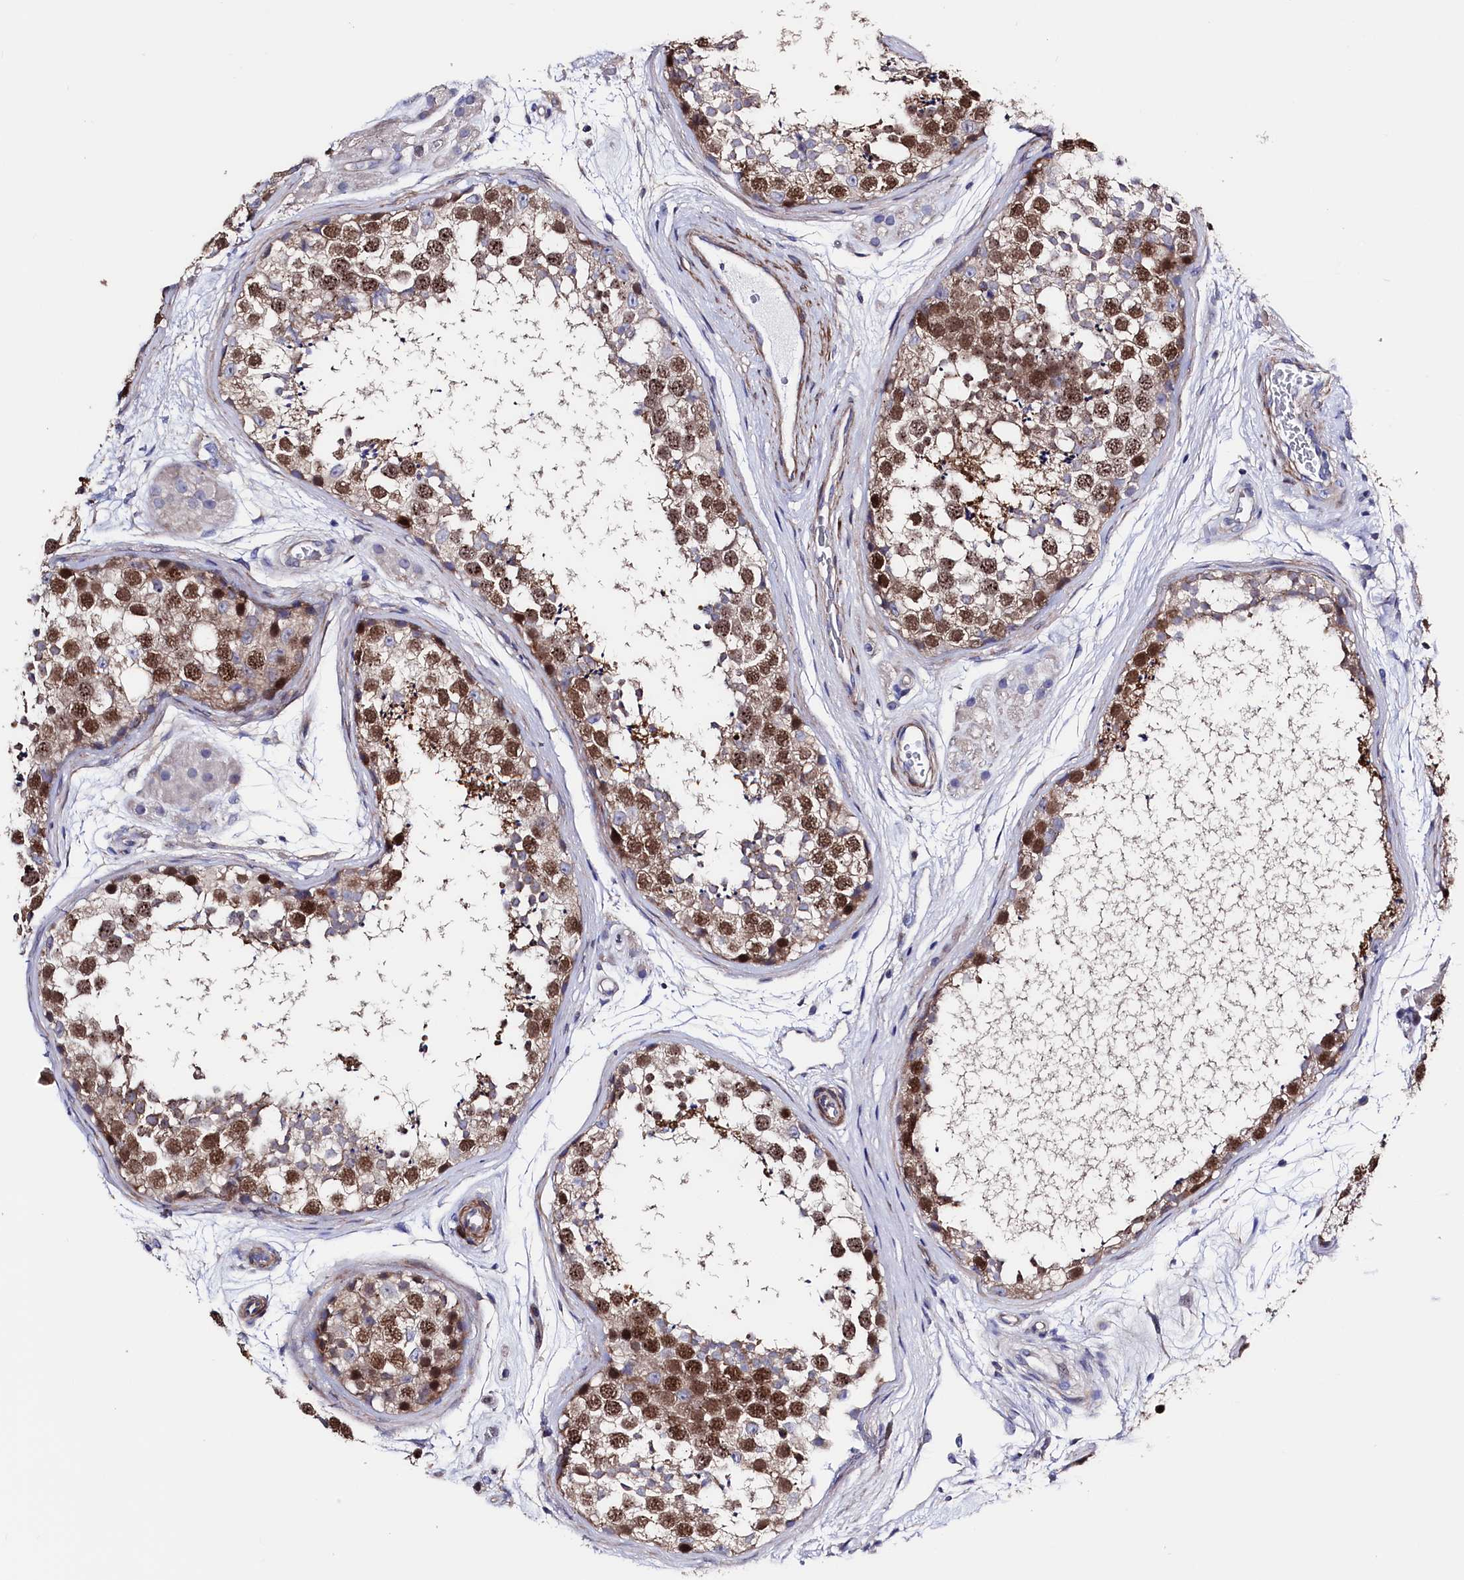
{"staining": {"intensity": "moderate", "quantity": ">75%", "location": "nuclear"}, "tissue": "testis", "cell_type": "Cells in seminiferous ducts", "image_type": "normal", "snomed": [{"axis": "morphology", "description": "Normal tissue, NOS"}, {"axis": "topography", "description": "Testis"}], "caption": "Unremarkable testis displays moderate nuclear staining in about >75% of cells in seminiferous ducts, visualized by immunohistochemistry.", "gene": "WNT8A", "patient": {"sex": "male", "age": 56}}